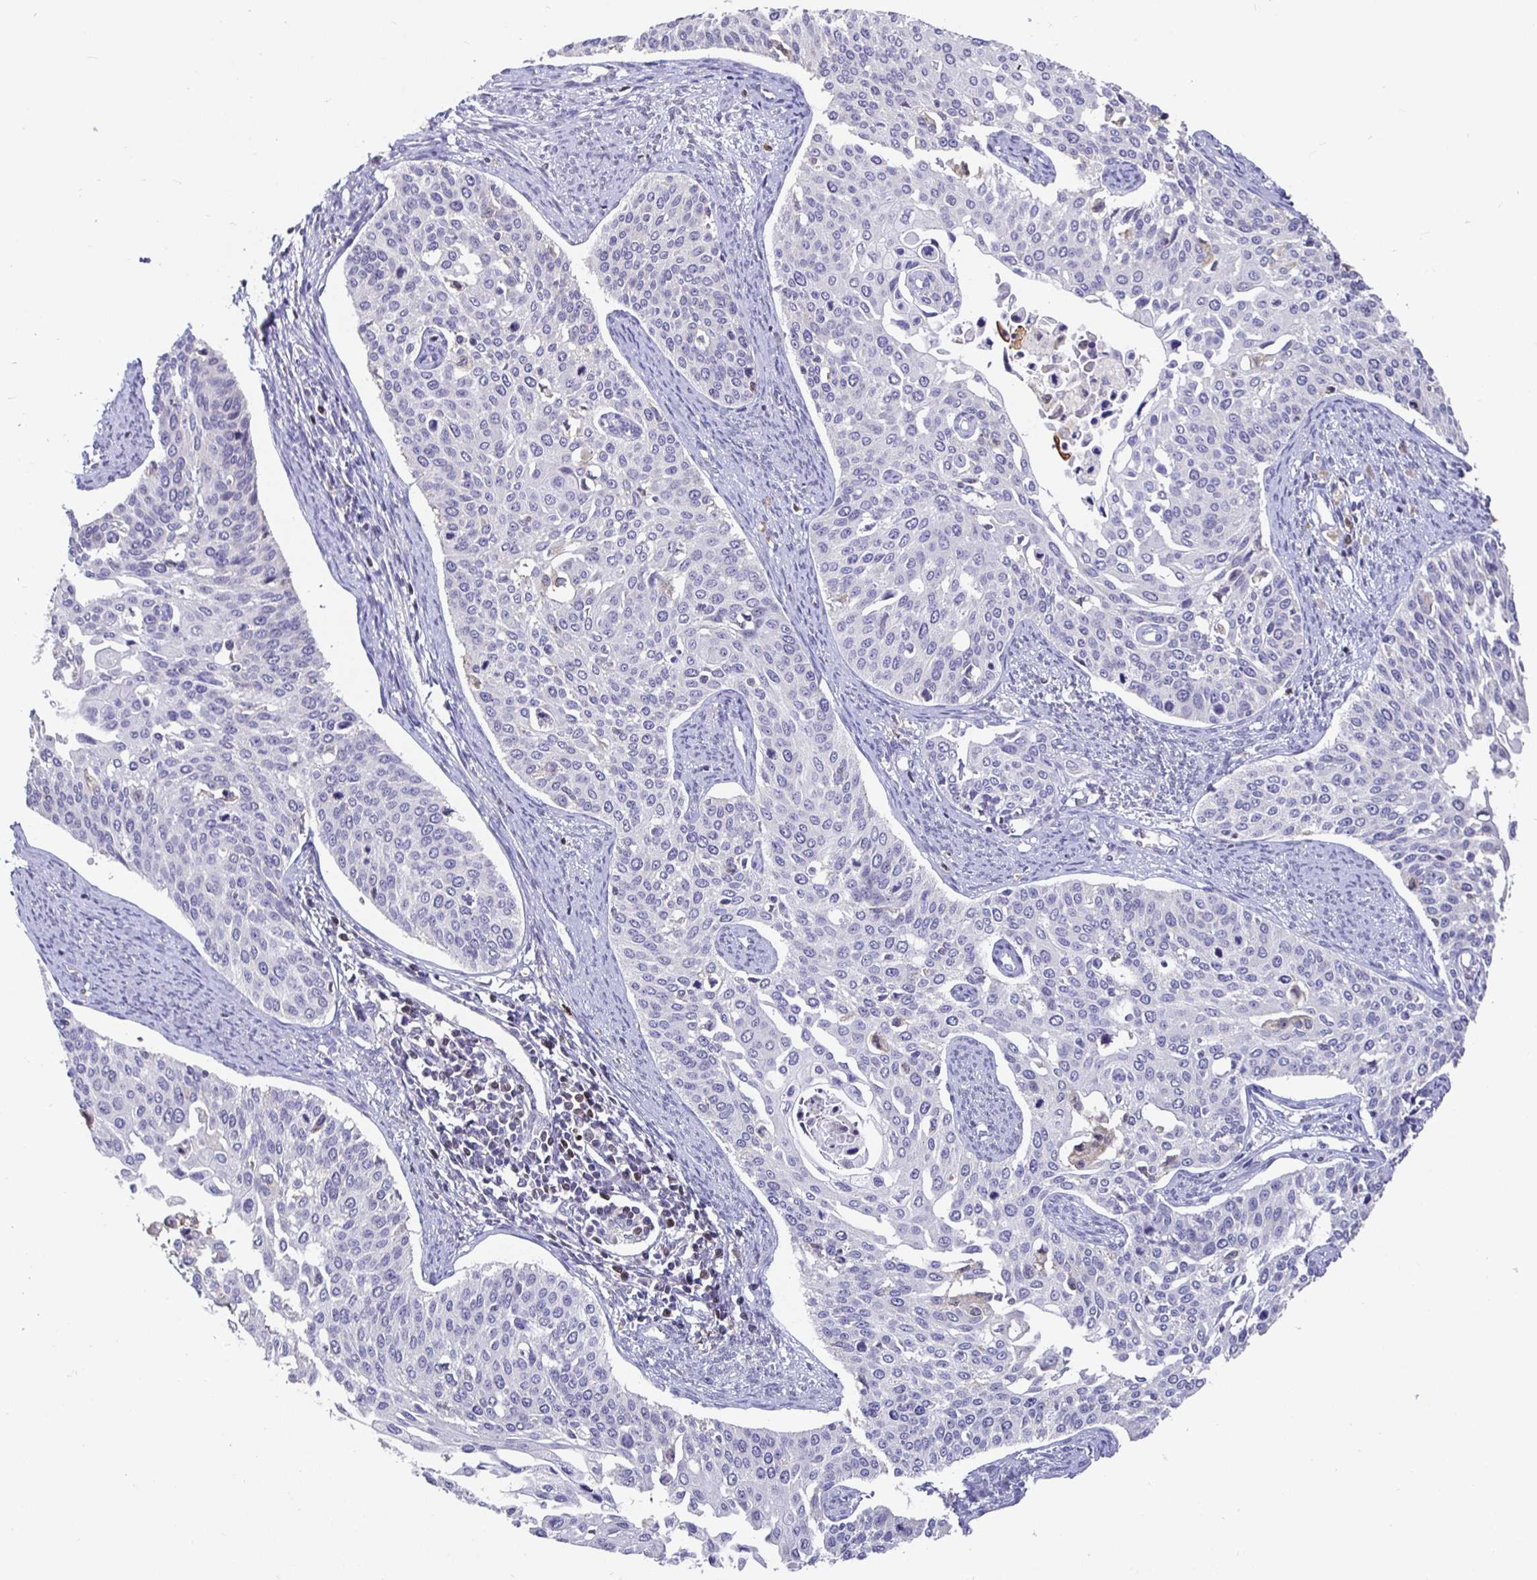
{"staining": {"intensity": "negative", "quantity": "none", "location": "none"}, "tissue": "cervical cancer", "cell_type": "Tumor cells", "image_type": "cancer", "snomed": [{"axis": "morphology", "description": "Squamous cell carcinoma, NOS"}, {"axis": "topography", "description": "Cervix"}], "caption": "Protein analysis of cervical squamous cell carcinoma displays no significant staining in tumor cells.", "gene": "SATB1", "patient": {"sex": "female", "age": 44}}